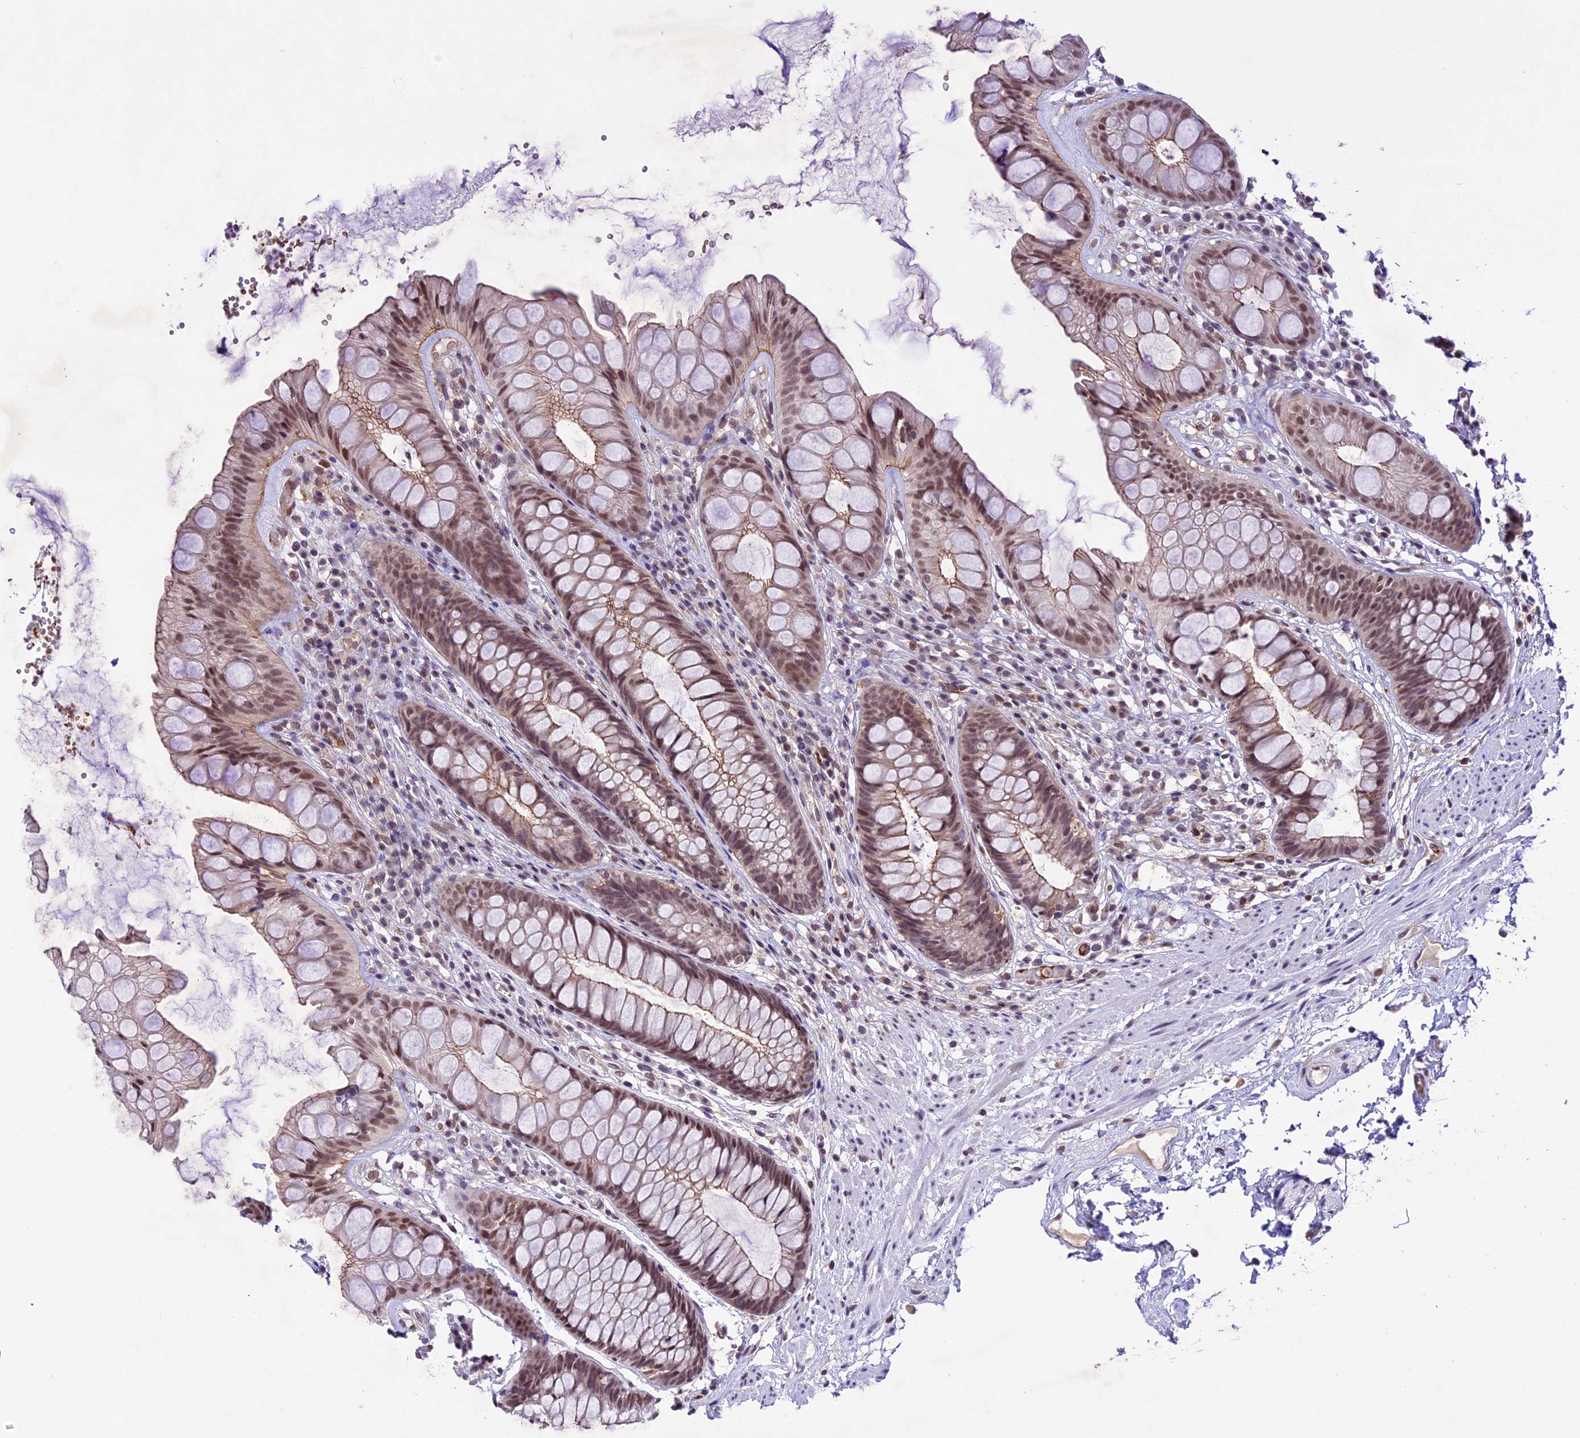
{"staining": {"intensity": "moderate", "quantity": ">75%", "location": "nuclear"}, "tissue": "rectum", "cell_type": "Glandular cells", "image_type": "normal", "snomed": [{"axis": "morphology", "description": "Normal tissue, NOS"}, {"axis": "topography", "description": "Rectum"}], "caption": "This photomicrograph reveals unremarkable rectum stained with immunohistochemistry to label a protein in brown. The nuclear of glandular cells show moderate positivity for the protein. Nuclei are counter-stained blue.", "gene": "SHKBP1", "patient": {"sex": "male", "age": 74}}